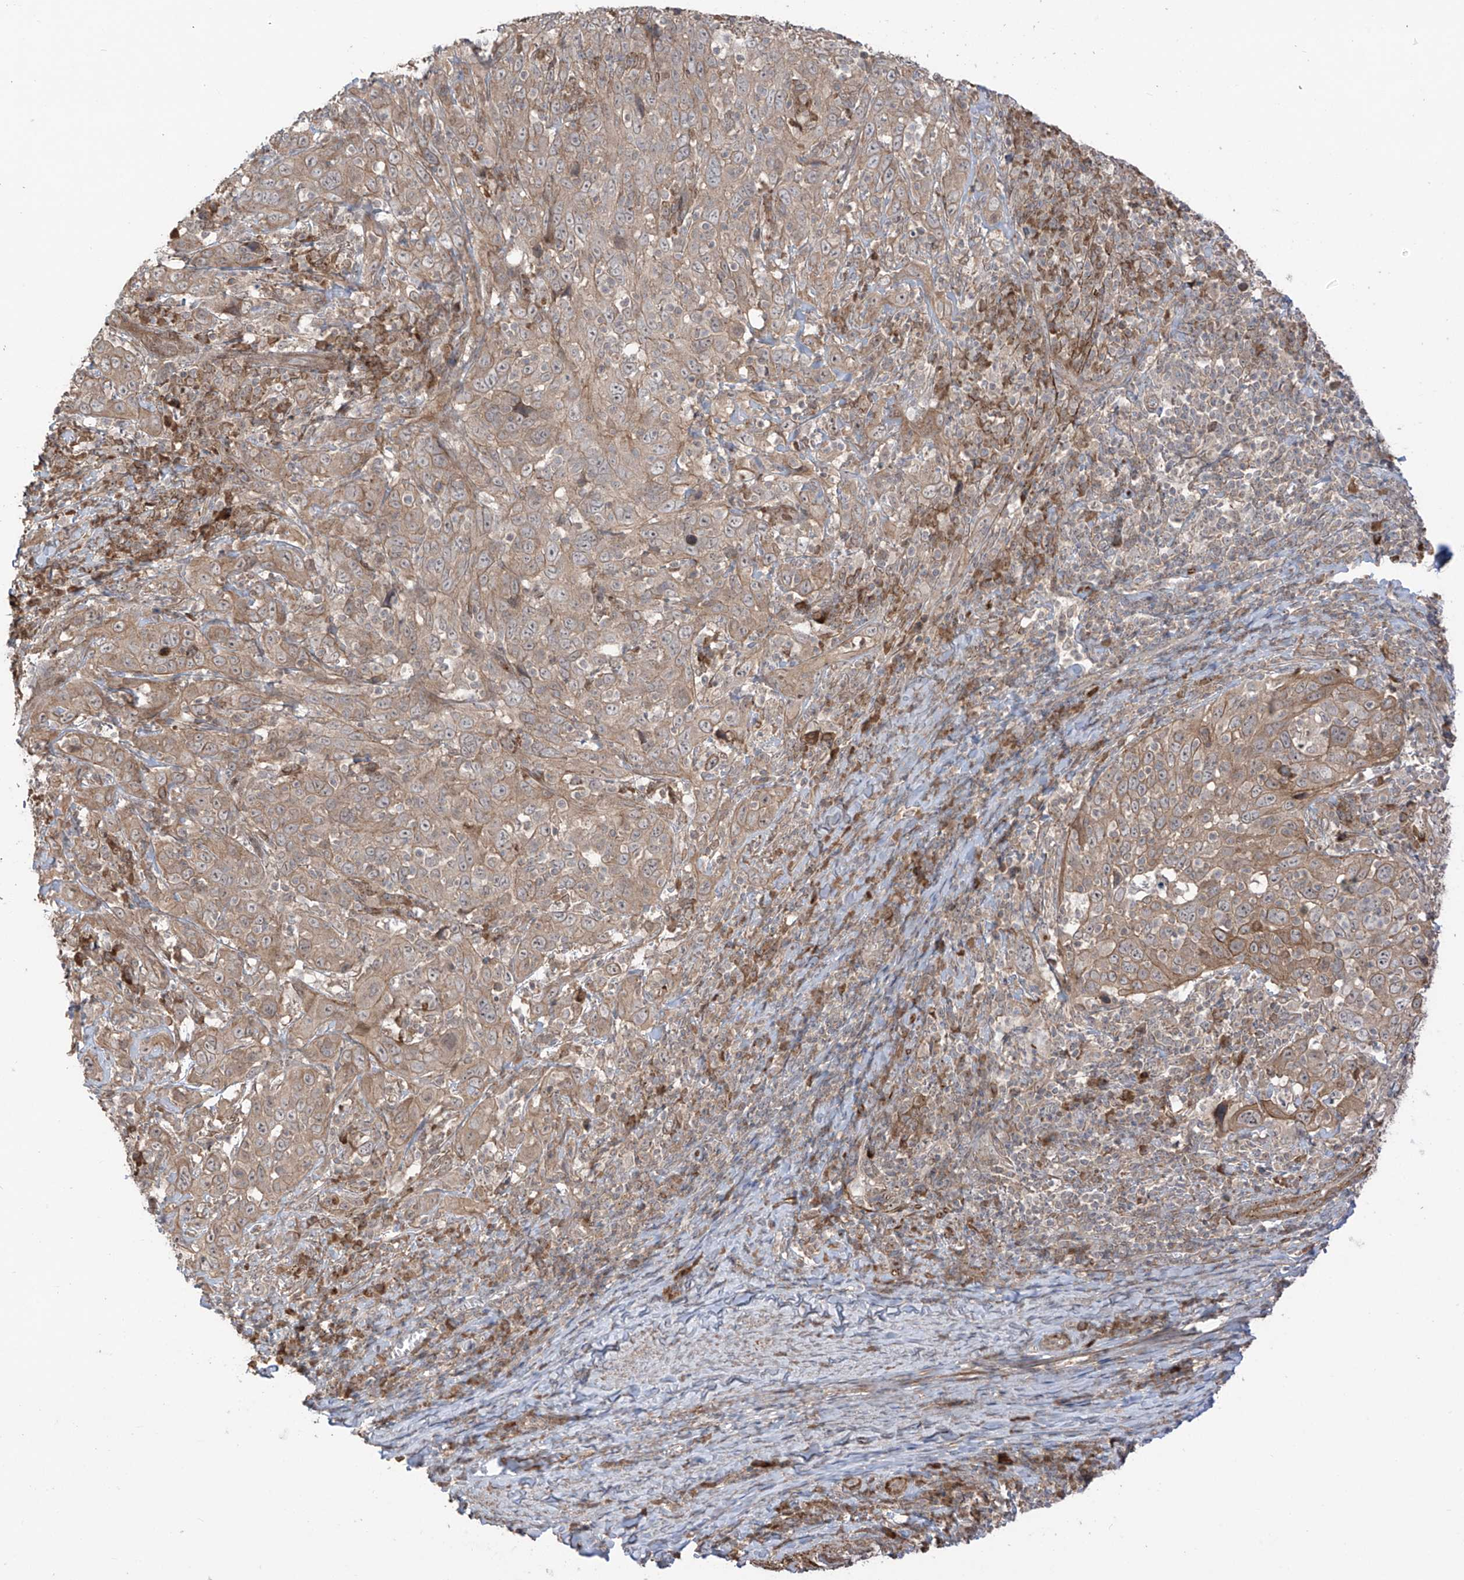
{"staining": {"intensity": "weak", "quantity": ">75%", "location": "cytoplasmic/membranous"}, "tissue": "cervical cancer", "cell_type": "Tumor cells", "image_type": "cancer", "snomed": [{"axis": "morphology", "description": "Squamous cell carcinoma, NOS"}, {"axis": "topography", "description": "Cervix"}], "caption": "Tumor cells show low levels of weak cytoplasmic/membranous expression in about >75% of cells in human cervical cancer.", "gene": "LRRC74A", "patient": {"sex": "female", "age": 46}}